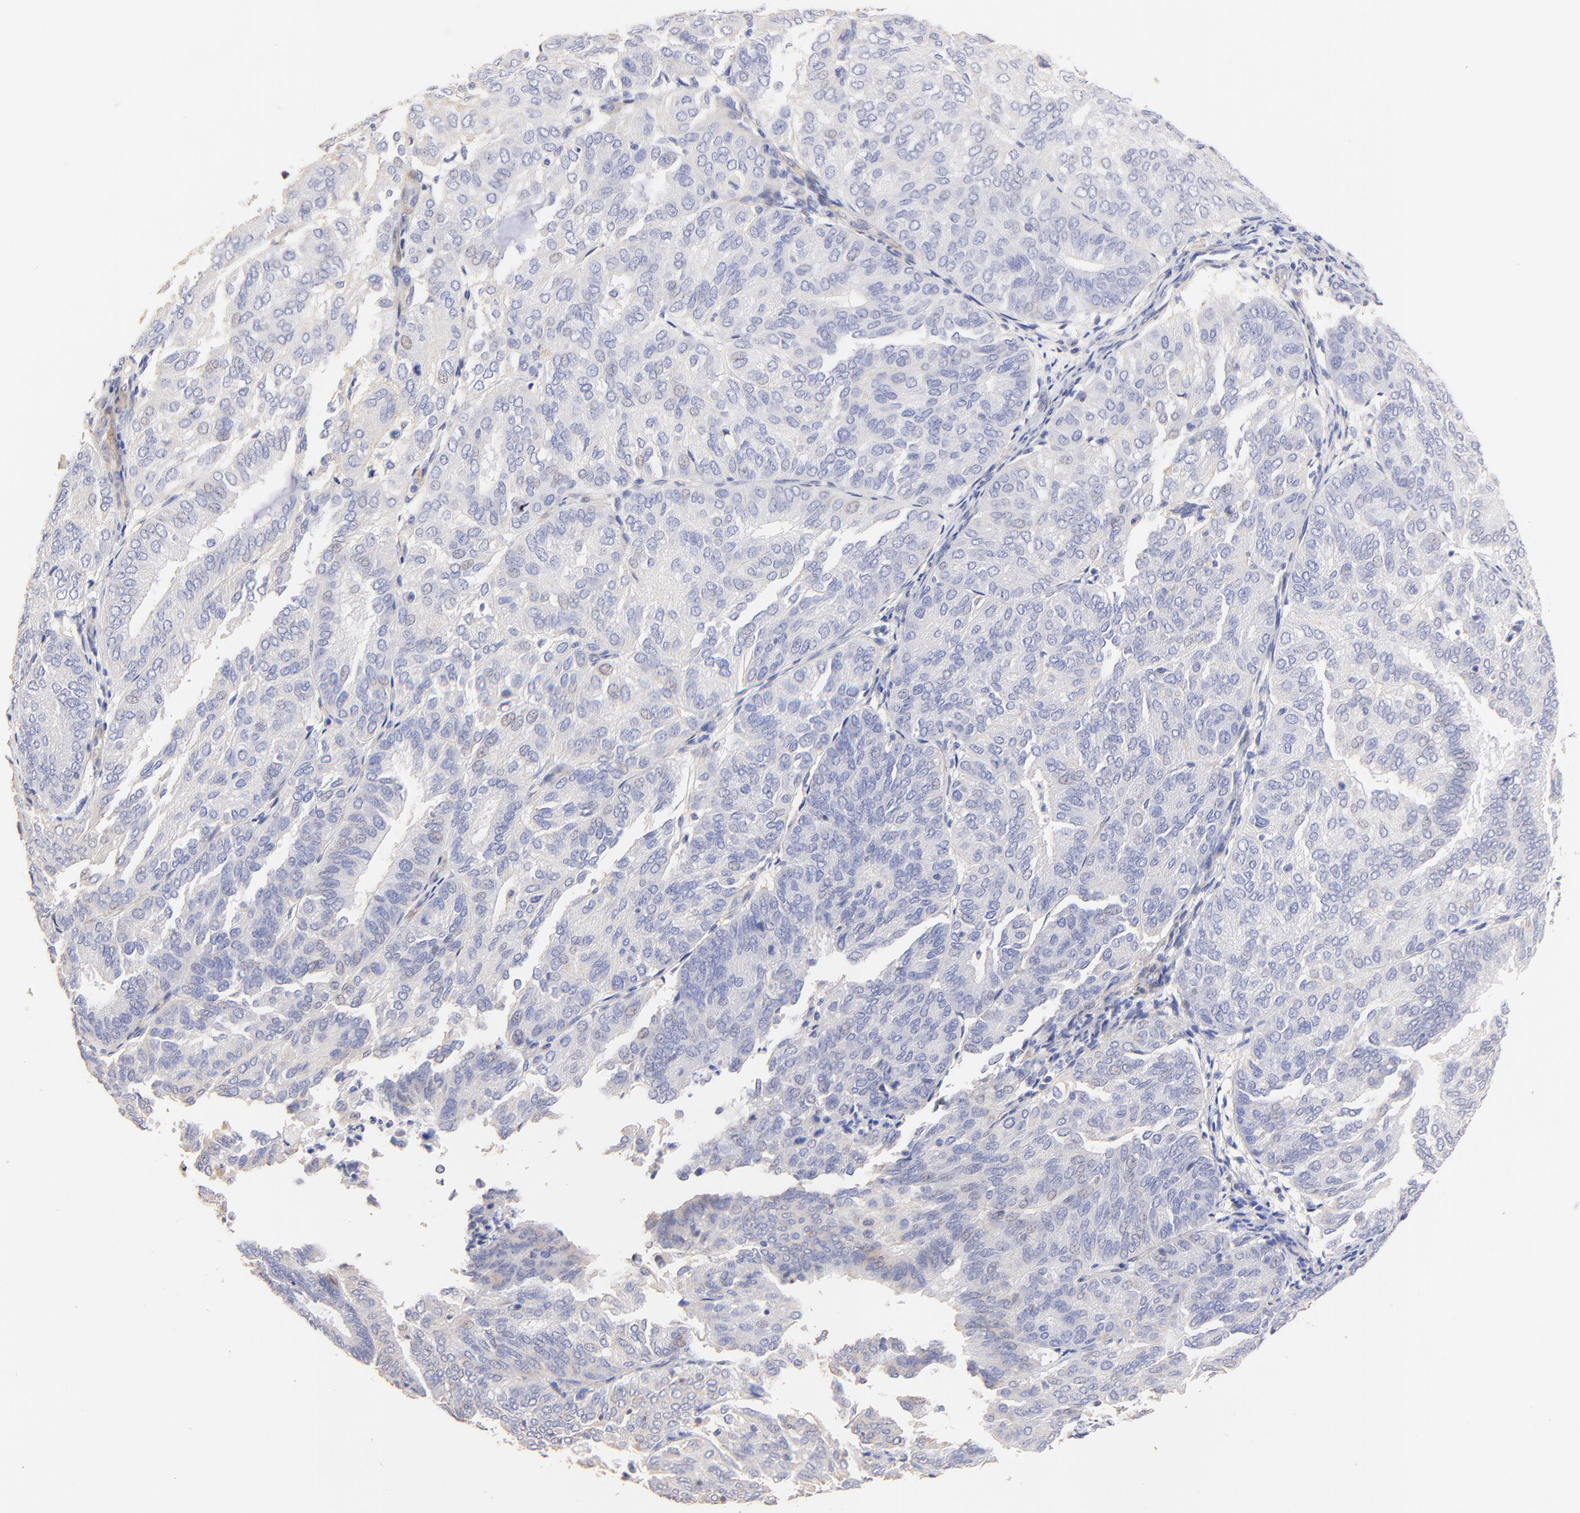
{"staining": {"intensity": "weak", "quantity": "<25%", "location": "cytoplasmic/membranous"}, "tissue": "endometrial cancer", "cell_type": "Tumor cells", "image_type": "cancer", "snomed": [{"axis": "morphology", "description": "Adenocarcinoma, NOS"}, {"axis": "topography", "description": "Endometrium"}], "caption": "This histopathology image is of endometrial cancer (adenocarcinoma) stained with IHC to label a protein in brown with the nuclei are counter-stained blue. There is no positivity in tumor cells.", "gene": "ACTRT1", "patient": {"sex": "female", "age": 59}}